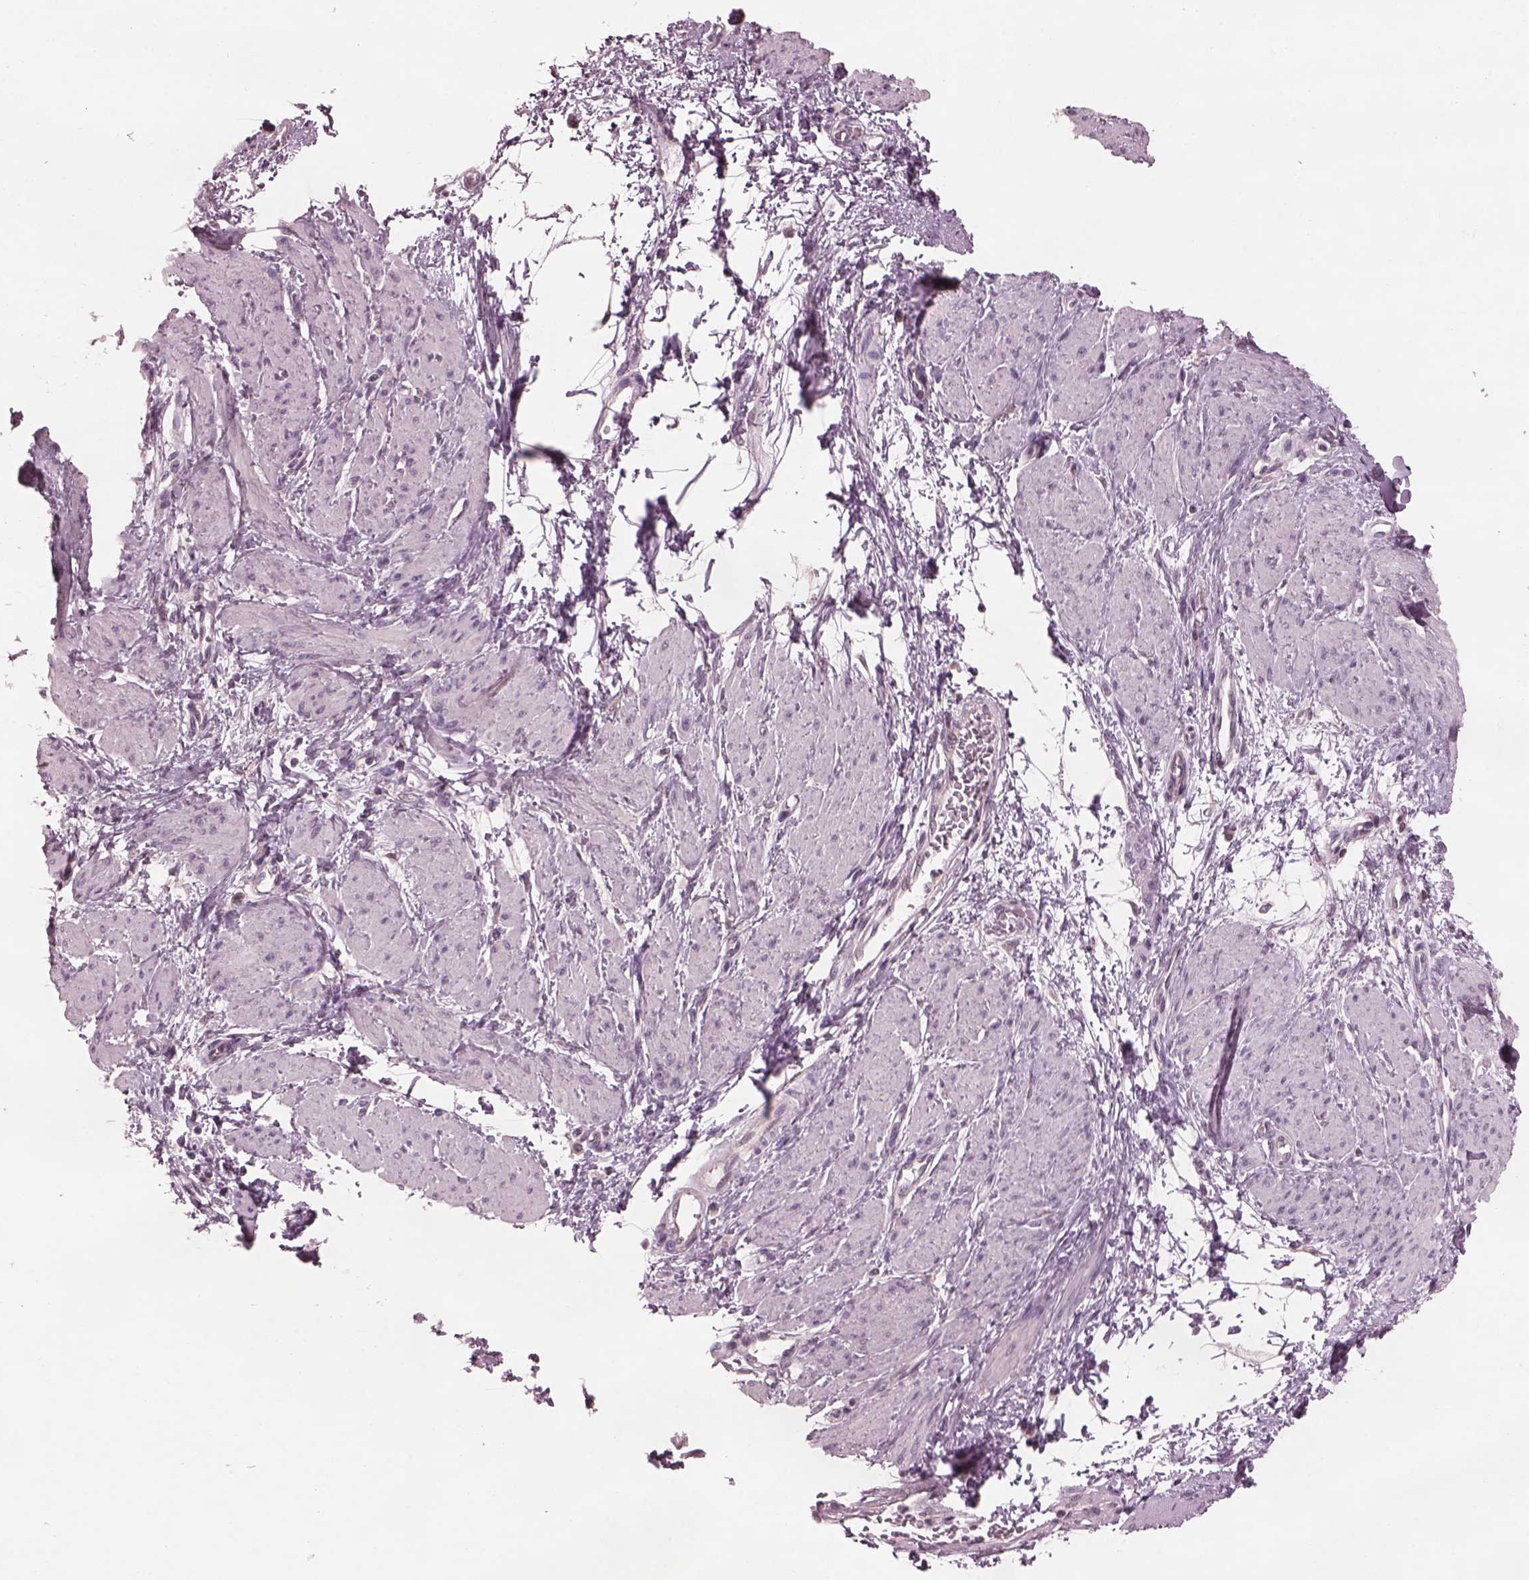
{"staining": {"intensity": "negative", "quantity": "none", "location": "none"}, "tissue": "smooth muscle", "cell_type": "Smooth muscle cells", "image_type": "normal", "snomed": [{"axis": "morphology", "description": "Normal tissue, NOS"}, {"axis": "topography", "description": "Smooth muscle"}, {"axis": "topography", "description": "Uterus"}], "caption": "The image demonstrates no significant expression in smooth muscle cells of smooth muscle. (DAB IHC with hematoxylin counter stain).", "gene": "SRI", "patient": {"sex": "female", "age": 39}}